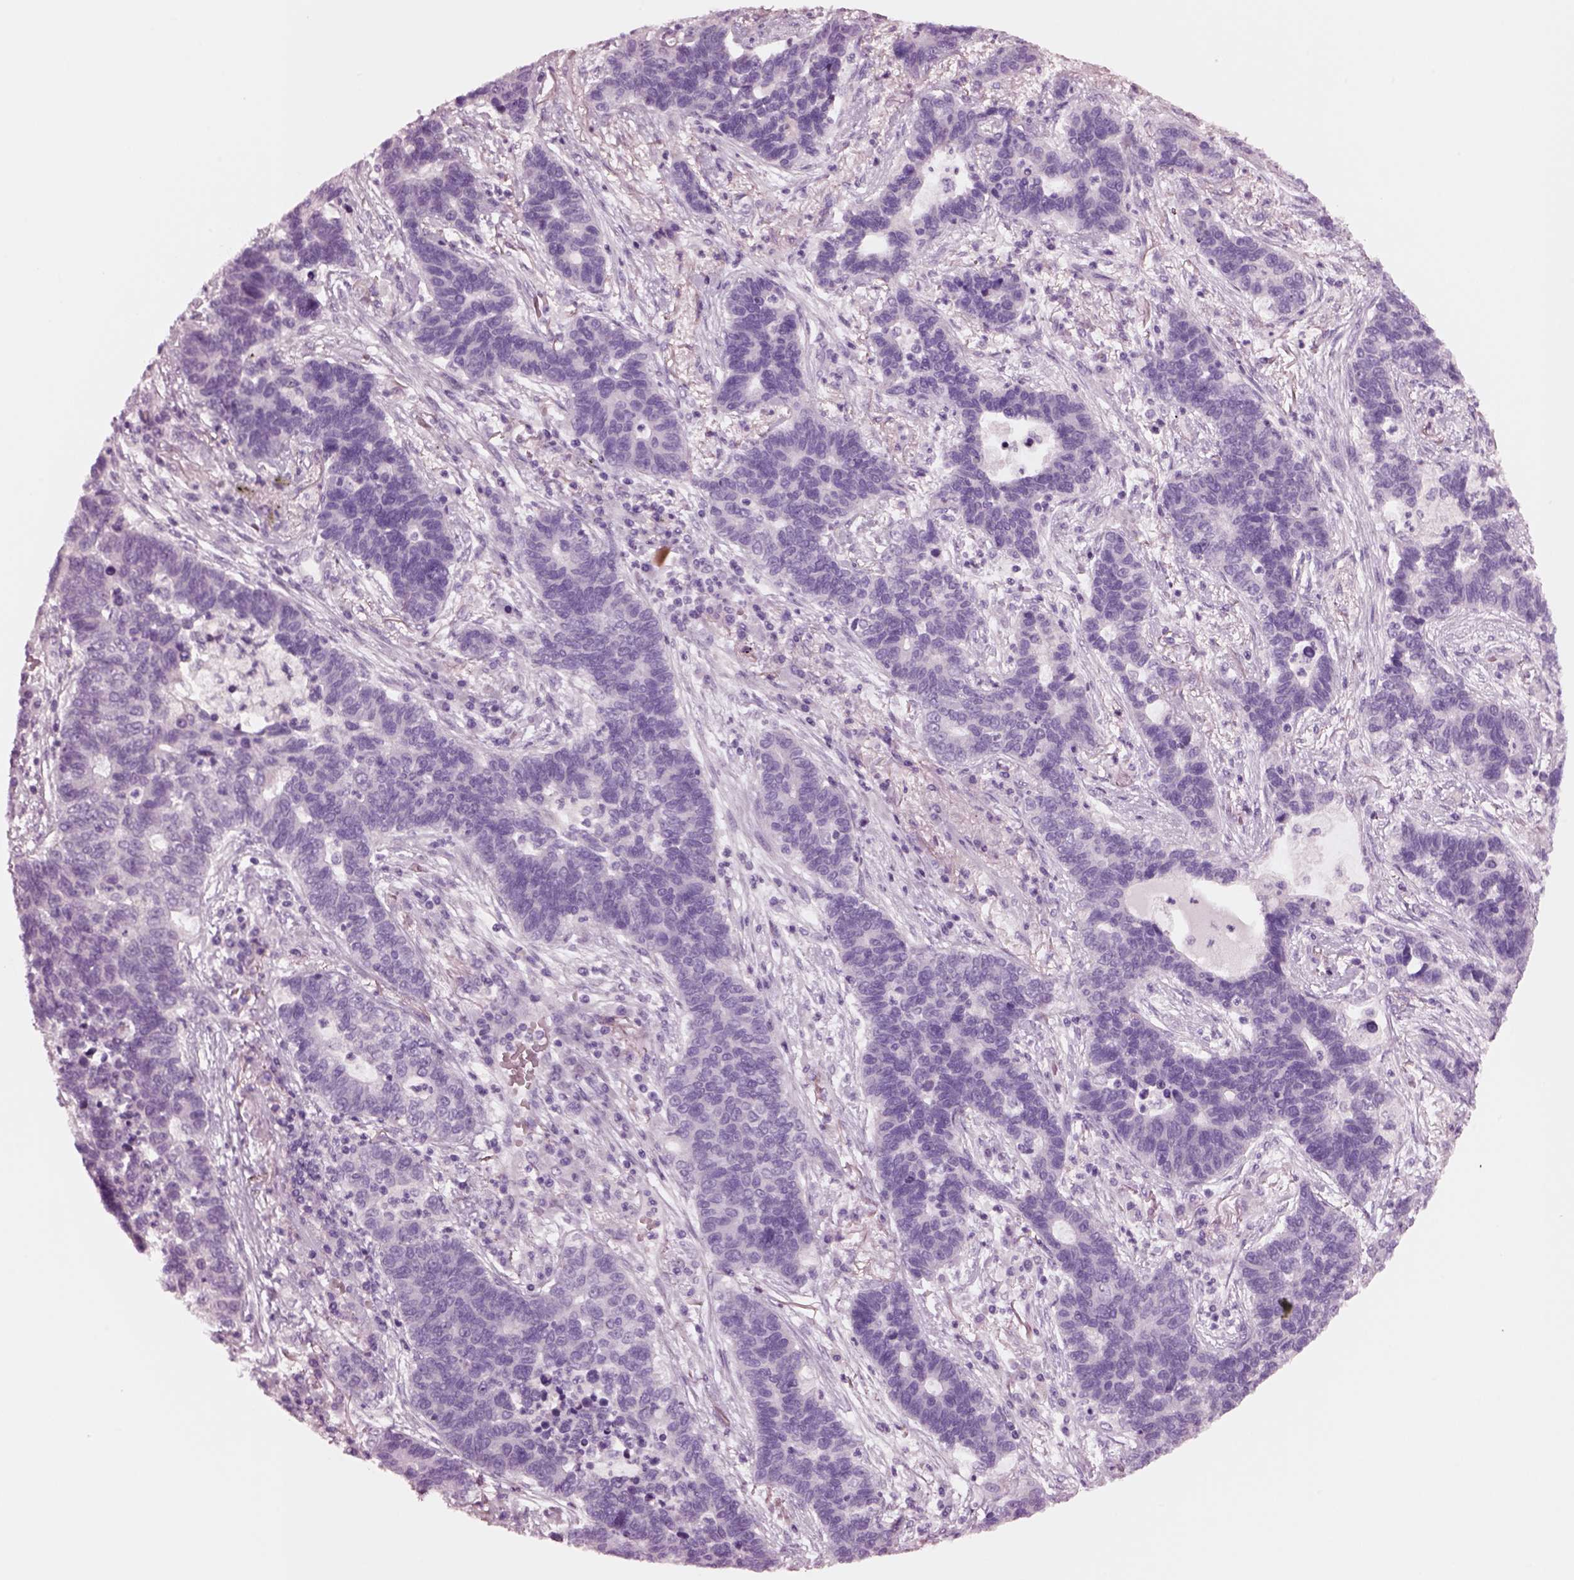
{"staining": {"intensity": "negative", "quantity": "none", "location": "none"}, "tissue": "lung cancer", "cell_type": "Tumor cells", "image_type": "cancer", "snomed": [{"axis": "morphology", "description": "Adenocarcinoma, NOS"}, {"axis": "topography", "description": "Lung"}], "caption": "Immunohistochemistry (IHC) of lung adenocarcinoma reveals no expression in tumor cells.", "gene": "NMRK2", "patient": {"sex": "female", "age": 57}}